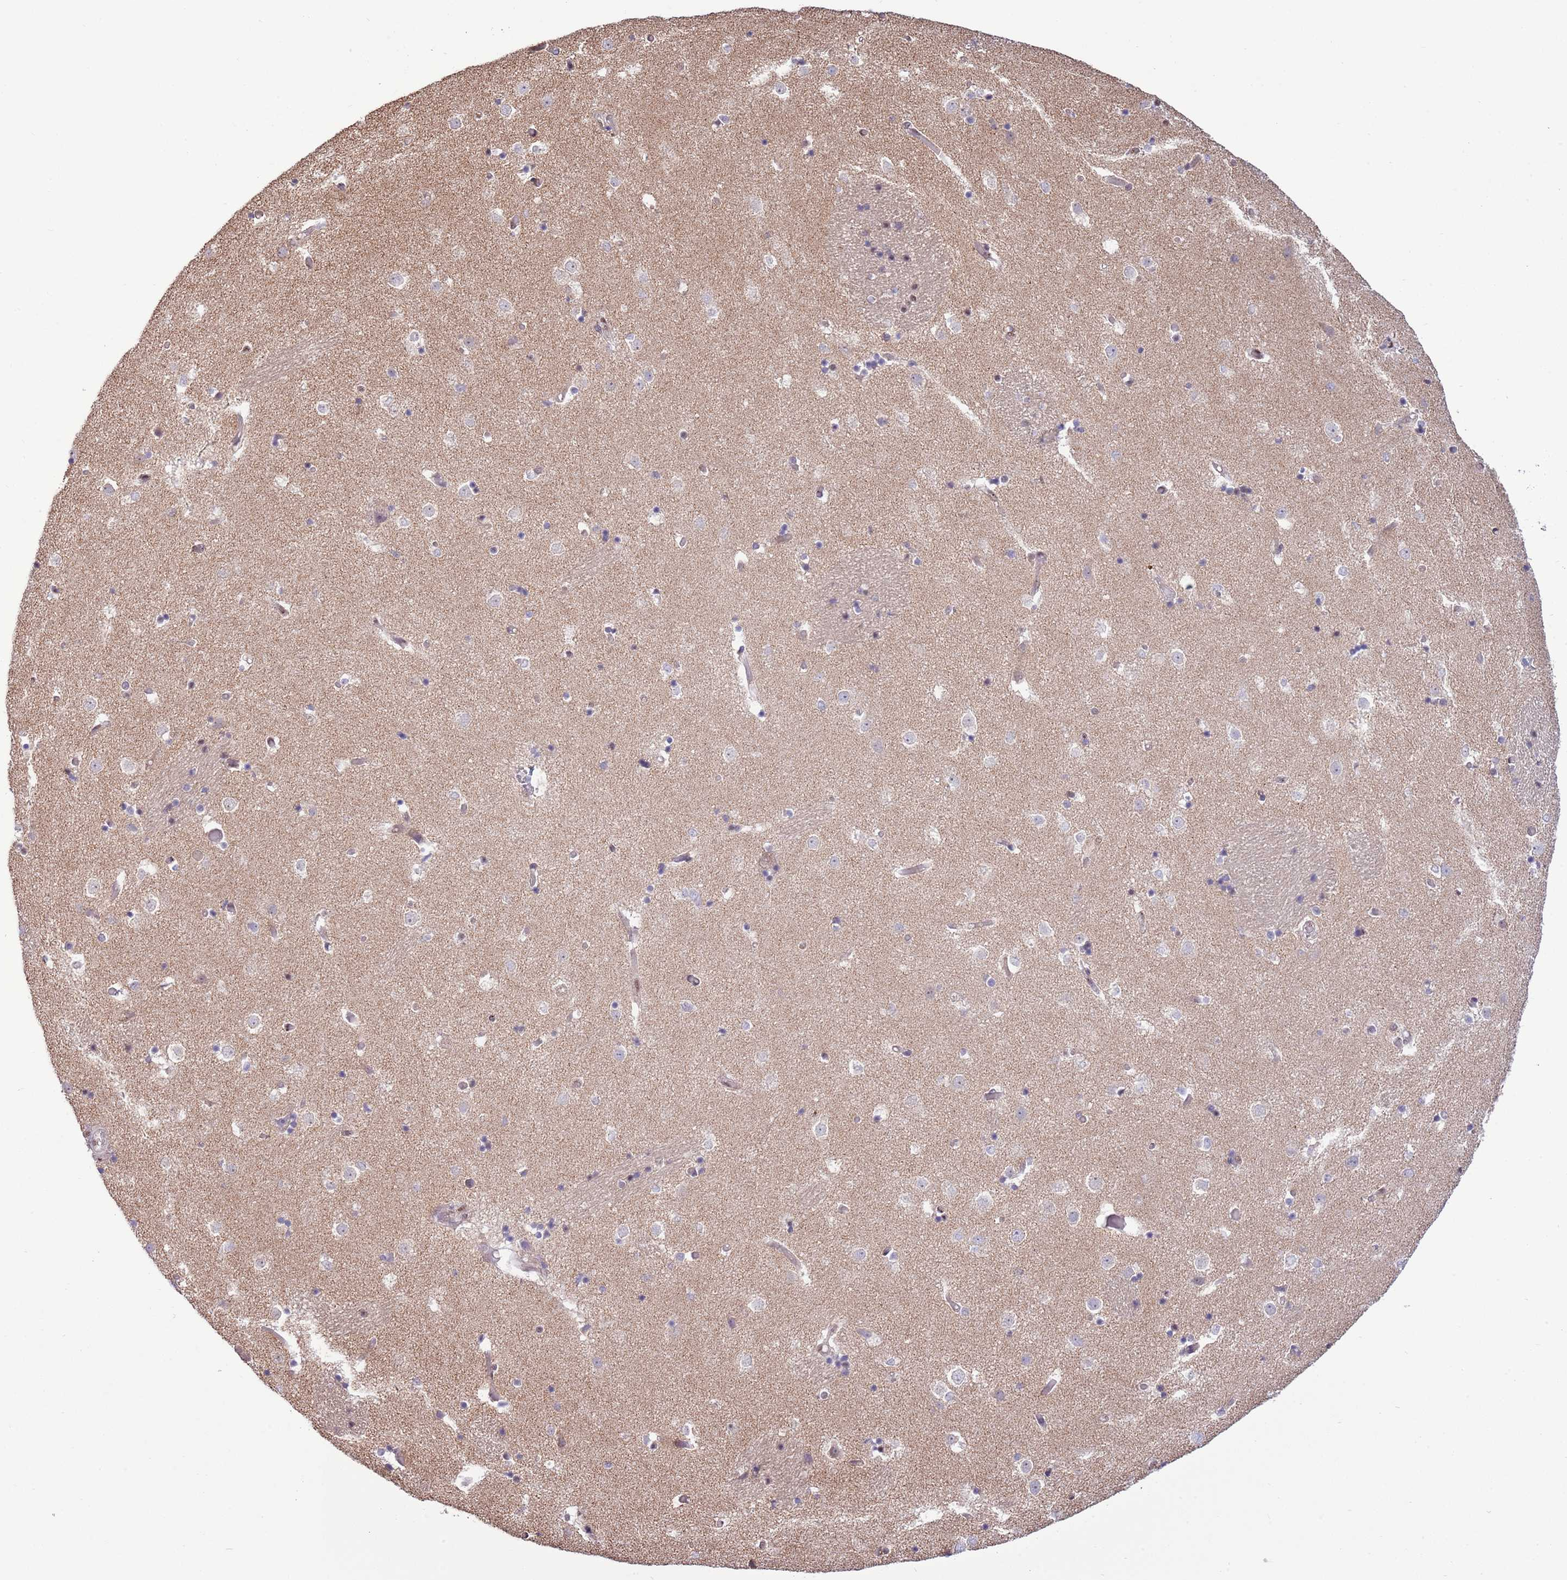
{"staining": {"intensity": "weak", "quantity": "<25%", "location": "cytoplasmic/membranous"}, "tissue": "caudate", "cell_type": "Glial cells", "image_type": "normal", "snomed": [{"axis": "morphology", "description": "Normal tissue, NOS"}, {"axis": "topography", "description": "Lateral ventricle wall"}], "caption": "Micrograph shows no protein positivity in glial cells of normal caudate. (IHC, brightfield microscopy, high magnification).", "gene": "ARL2BP", "patient": {"sex": "female", "age": 52}}